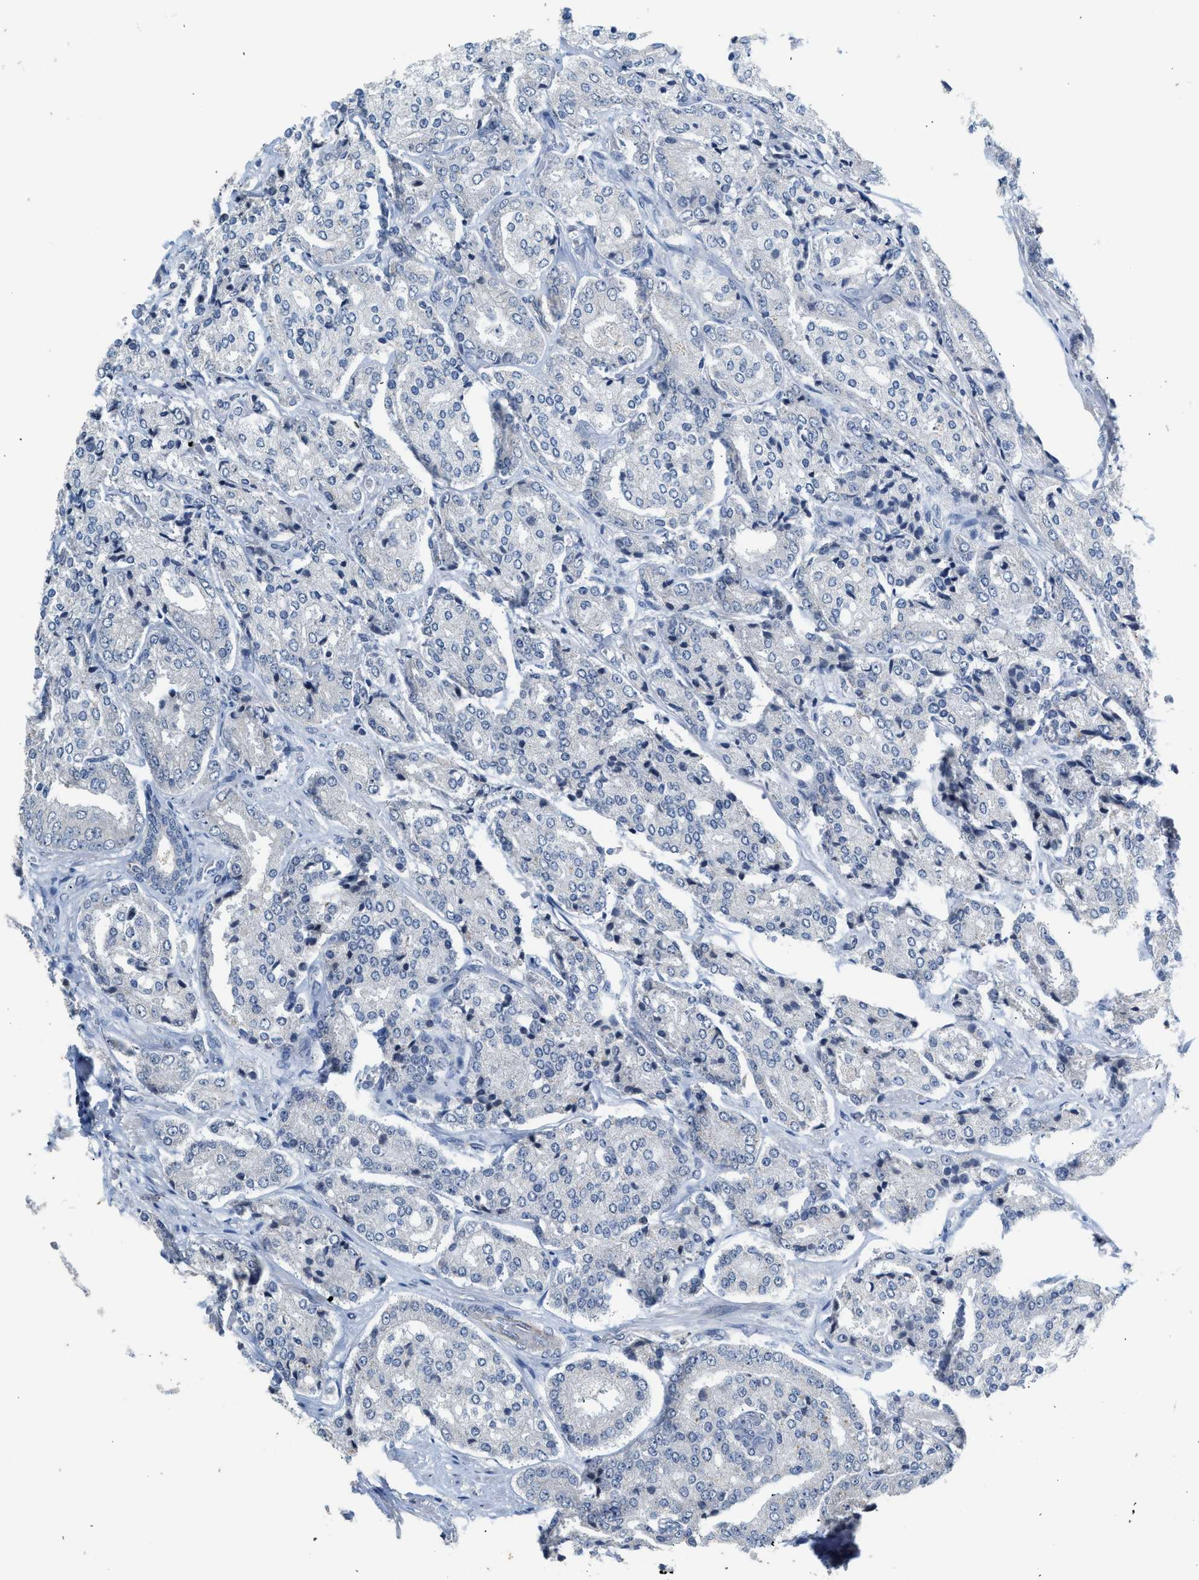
{"staining": {"intensity": "negative", "quantity": "none", "location": "none"}, "tissue": "prostate cancer", "cell_type": "Tumor cells", "image_type": "cancer", "snomed": [{"axis": "morphology", "description": "Adenocarcinoma, High grade"}, {"axis": "topography", "description": "Prostate"}], "caption": "Immunohistochemical staining of prostate cancer demonstrates no significant staining in tumor cells. The staining is performed using DAB (3,3'-diaminobenzidine) brown chromogen with nuclei counter-stained in using hematoxylin.", "gene": "CSF3R", "patient": {"sex": "male", "age": 65}}